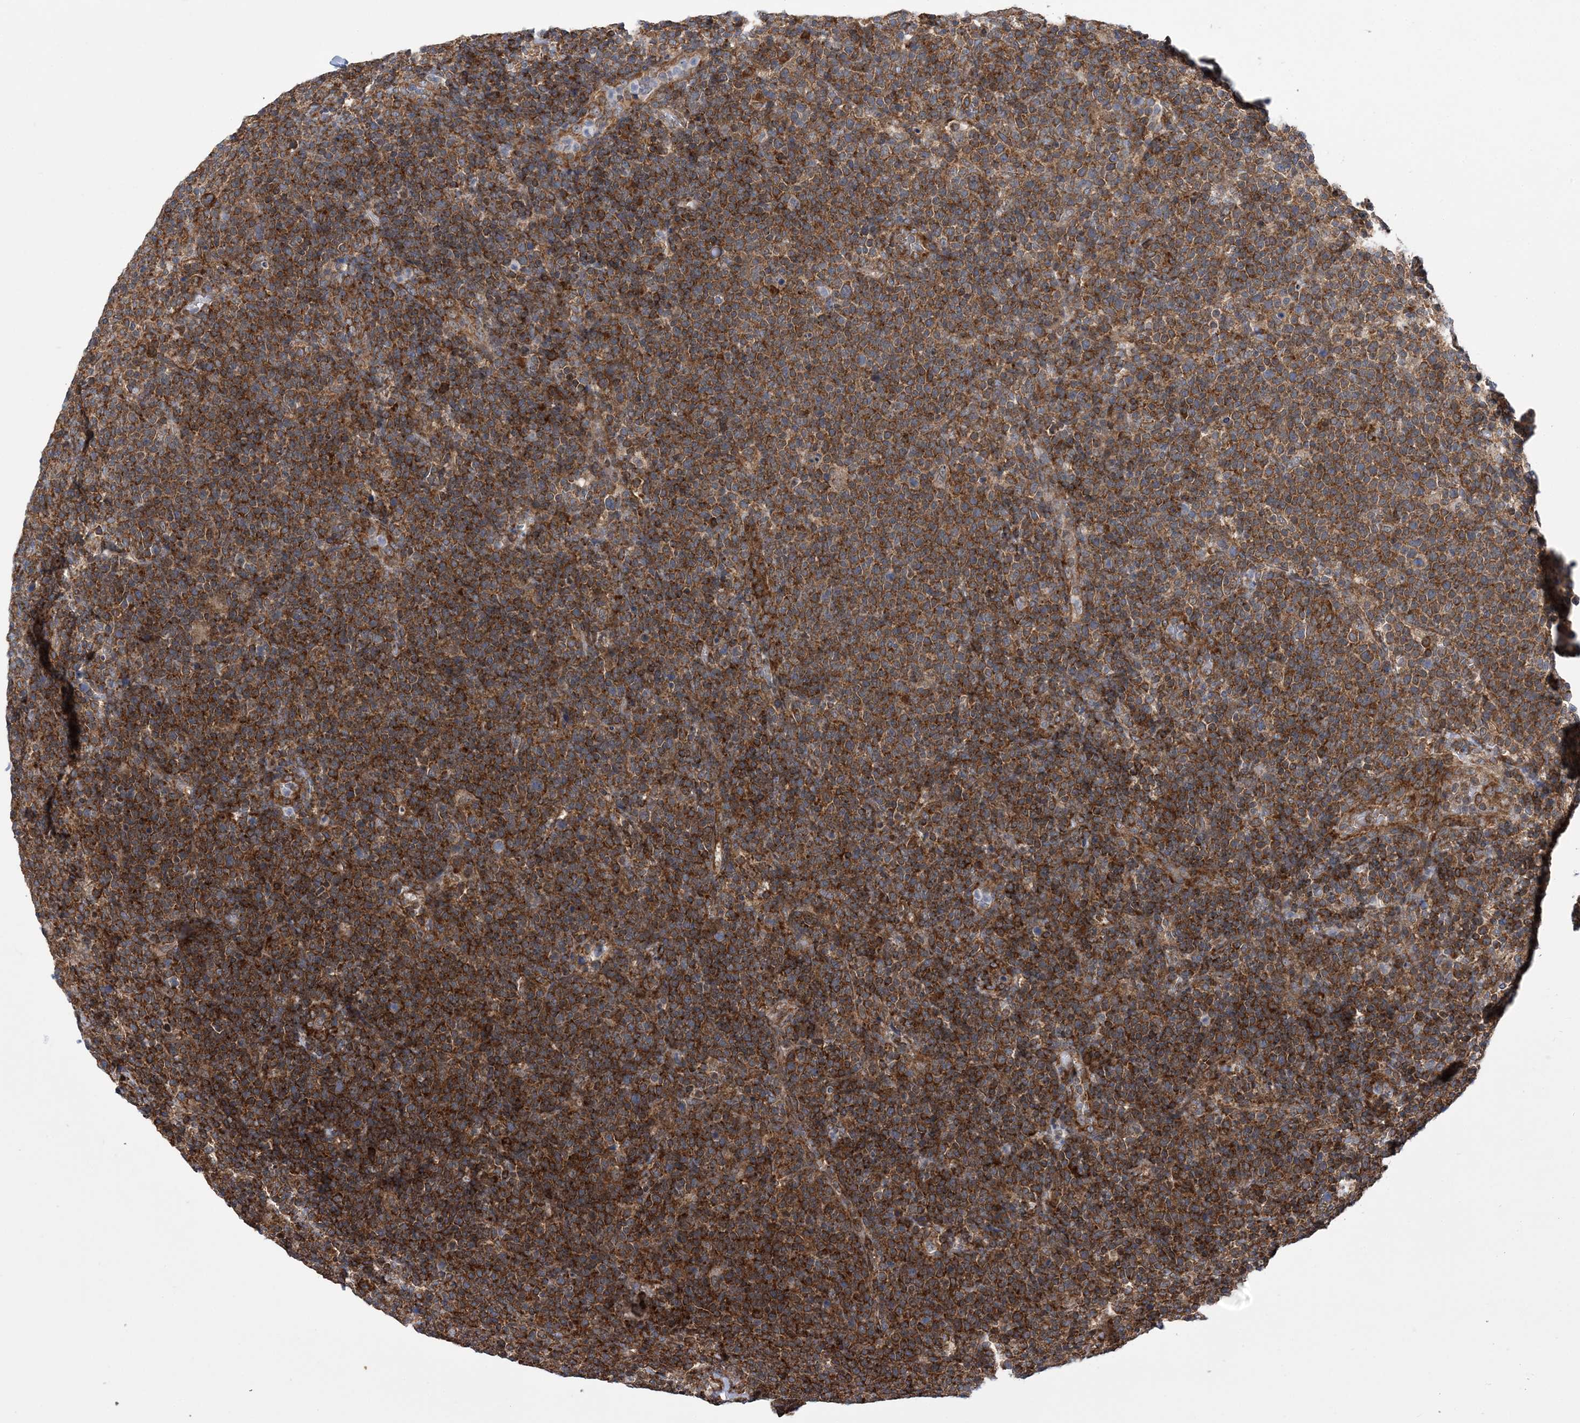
{"staining": {"intensity": "moderate", "quantity": ">75%", "location": "cytoplasmic/membranous"}, "tissue": "lymphoma", "cell_type": "Tumor cells", "image_type": "cancer", "snomed": [{"axis": "morphology", "description": "Malignant lymphoma, non-Hodgkin's type, High grade"}, {"axis": "topography", "description": "Lymph node"}], "caption": "A medium amount of moderate cytoplasmic/membranous positivity is appreciated in about >75% of tumor cells in high-grade malignant lymphoma, non-Hodgkin's type tissue. (Brightfield microscopy of DAB IHC at high magnification).", "gene": "PHF1", "patient": {"sex": "male", "age": 61}}